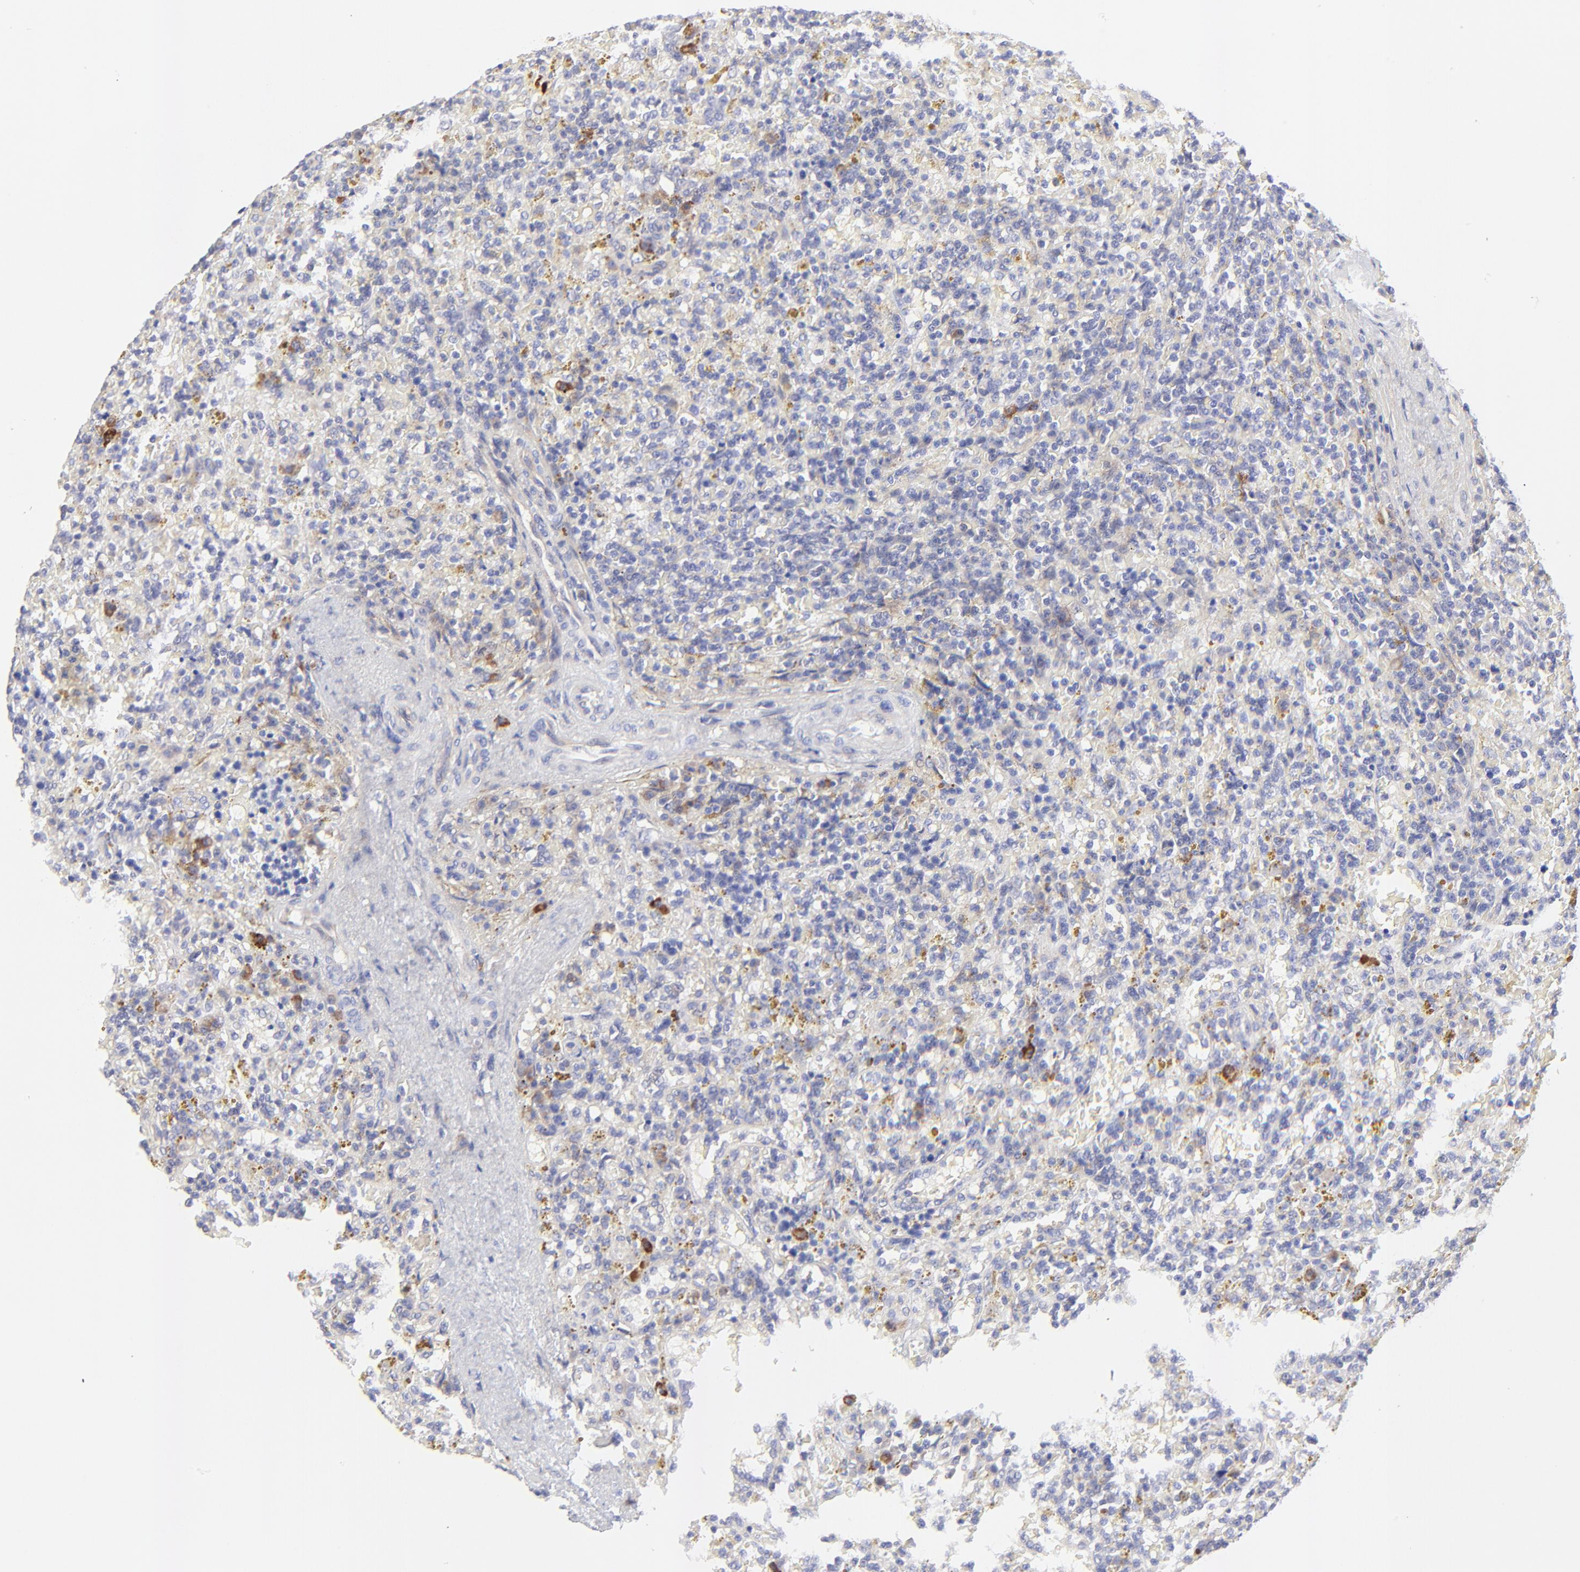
{"staining": {"intensity": "weak", "quantity": "<25%", "location": "cytoplasmic/membranous"}, "tissue": "lymphoma", "cell_type": "Tumor cells", "image_type": "cancer", "snomed": [{"axis": "morphology", "description": "Malignant lymphoma, non-Hodgkin's type, Low grade"}, {"axis": "topography", "description": "Spleen"}], "caption": "Low-grade malignant lymphoma, non-Hodgkin's type stained for a protein using immunohistochemistry displays no staining tumor cells.", "gene": "LHFPL1", "patient": {"sex": "female", "age": 65}}